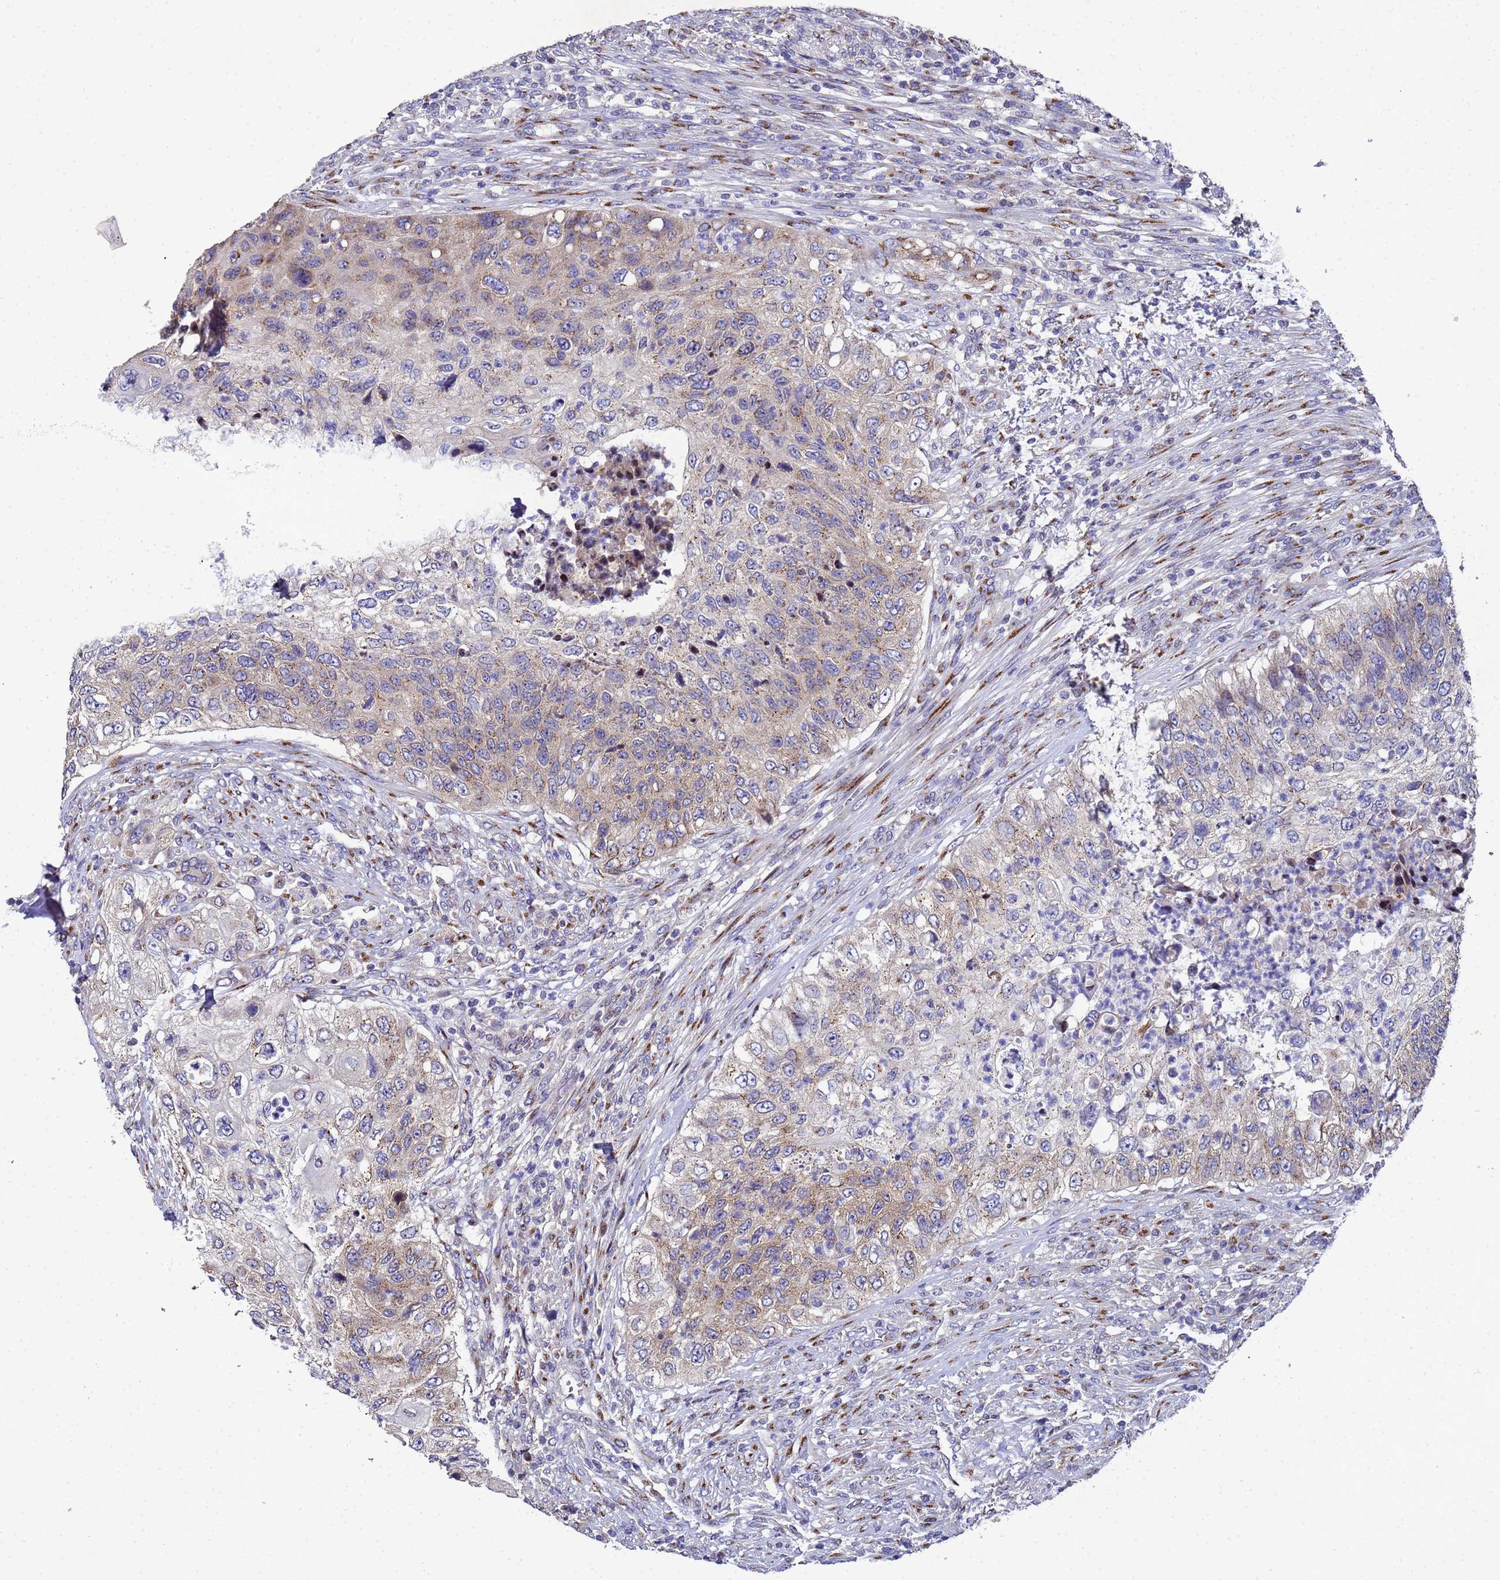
{"staining": {"intensity": "weak", "quantity": ">75%", "location": "cytoplasmic/membranous"}, "tissue": "urothelial cancer", "cell_type": "Tumor cells", "image_type": "cancer", "snomed": [{"axis": "morphology", "description": "Urothelial carcinoma, High grade"}, {"axis": "topography", "description": "Urinary bladder"}], "caption": "Urothelial cancer was stained to show a protein in brown. There is low levels of weak cytoplasmic/membranous positivity in approximately >75% of tumor cells. Nuclei are stained in blue.", "gene": "NSUN6", "patient": {"sex": "female", "age": 60}}